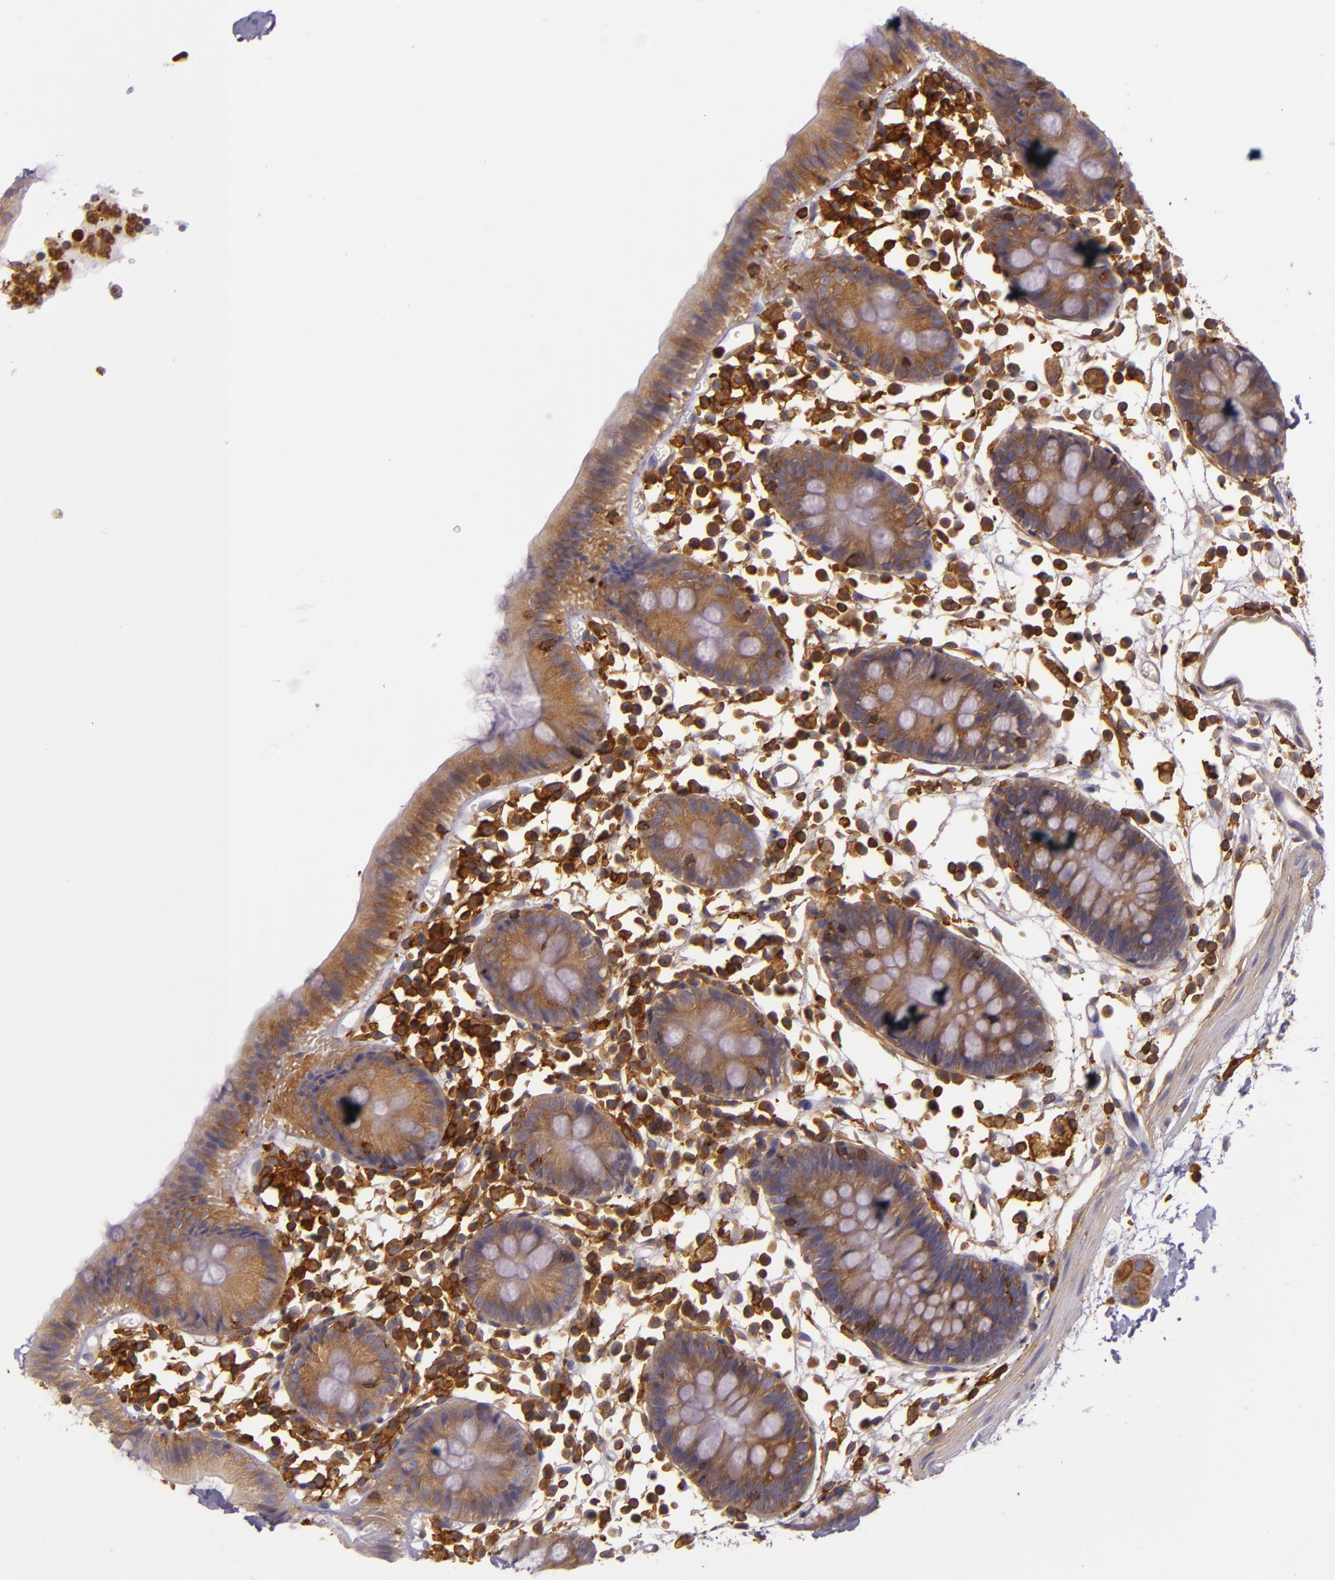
{"staining": {"intensity": "weak", "quantity": "<25%", "location": "cytoplasmic/membranous"}, "tissue": "colon", "cell_type": "Endothelial cells", "image_type": "normal", "snomed": [{"axis": "morphology", "description": "Normal tissue, NOS"}, {"axis": "topography", "description": "Colon"}], "caption": "Endothelial cells are negative for brown protein staining in benign colon. (Stains: DAB immunohistochemistry with hematoxylin counter stain, Microscopy: brightfield microscopy at high magnification).", "gene": "TLN1", "patient": {"sex": "male", "age": 14}}